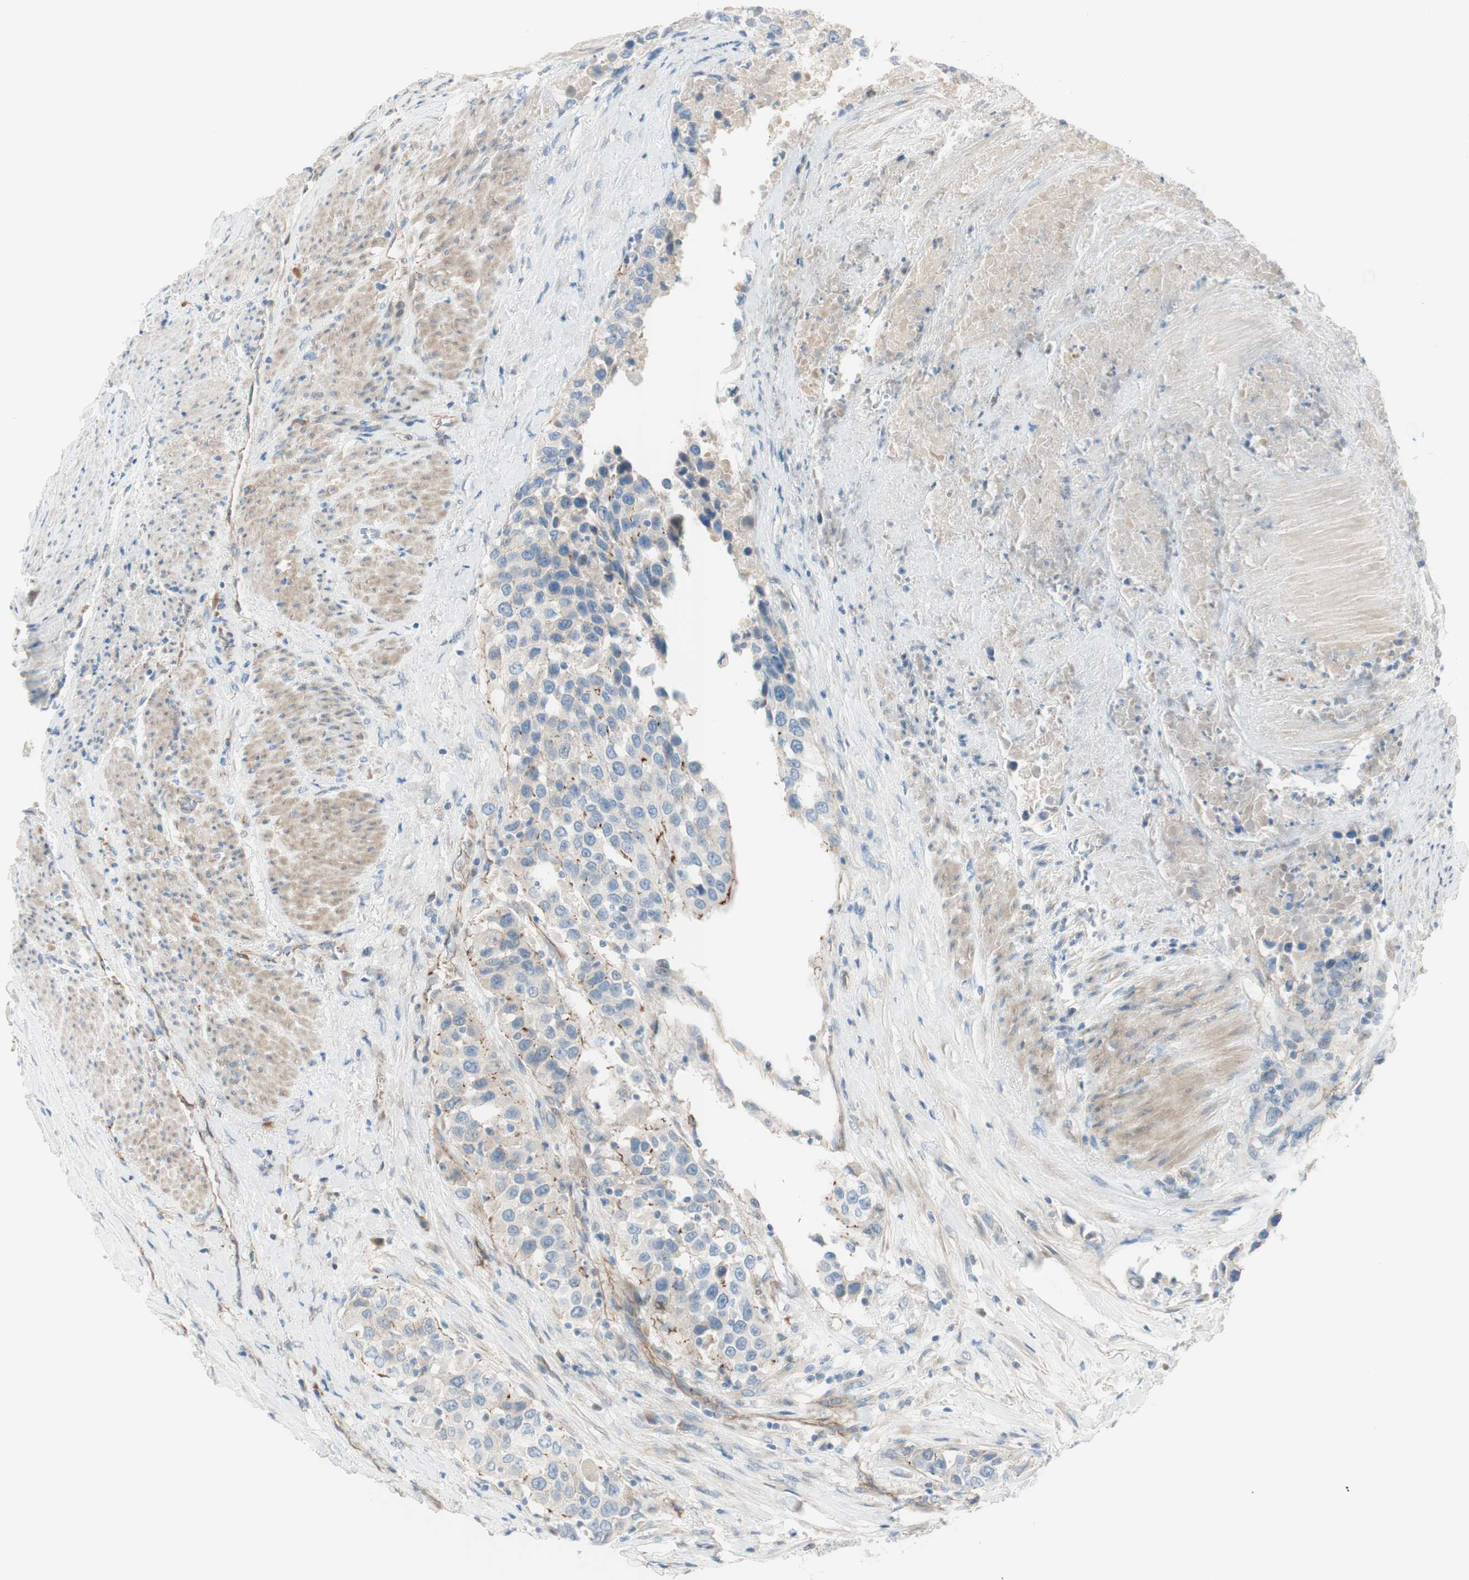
{"staining": {"intensity": "weak", "quantity": "25%-75%", "location": "cytoplasmic/membranous"}, "tissue": "urothelial cancer", "cell_type": "Tumor cells", "image_type": "cancer", "snomed": [{"axis": "morphology", "description": "Urothelial carcinoma, High grade"}, {"axis": "topography", "description": "Urinary bladder"}], "caption": "Protein expression analysis of urothelial cancer demonstrates weak cytoplasmic/membranous expression in approximately 25%-75% of tumor cells.", "gene": "TJP1", "patient": {"sex": "female", "age": 80}}